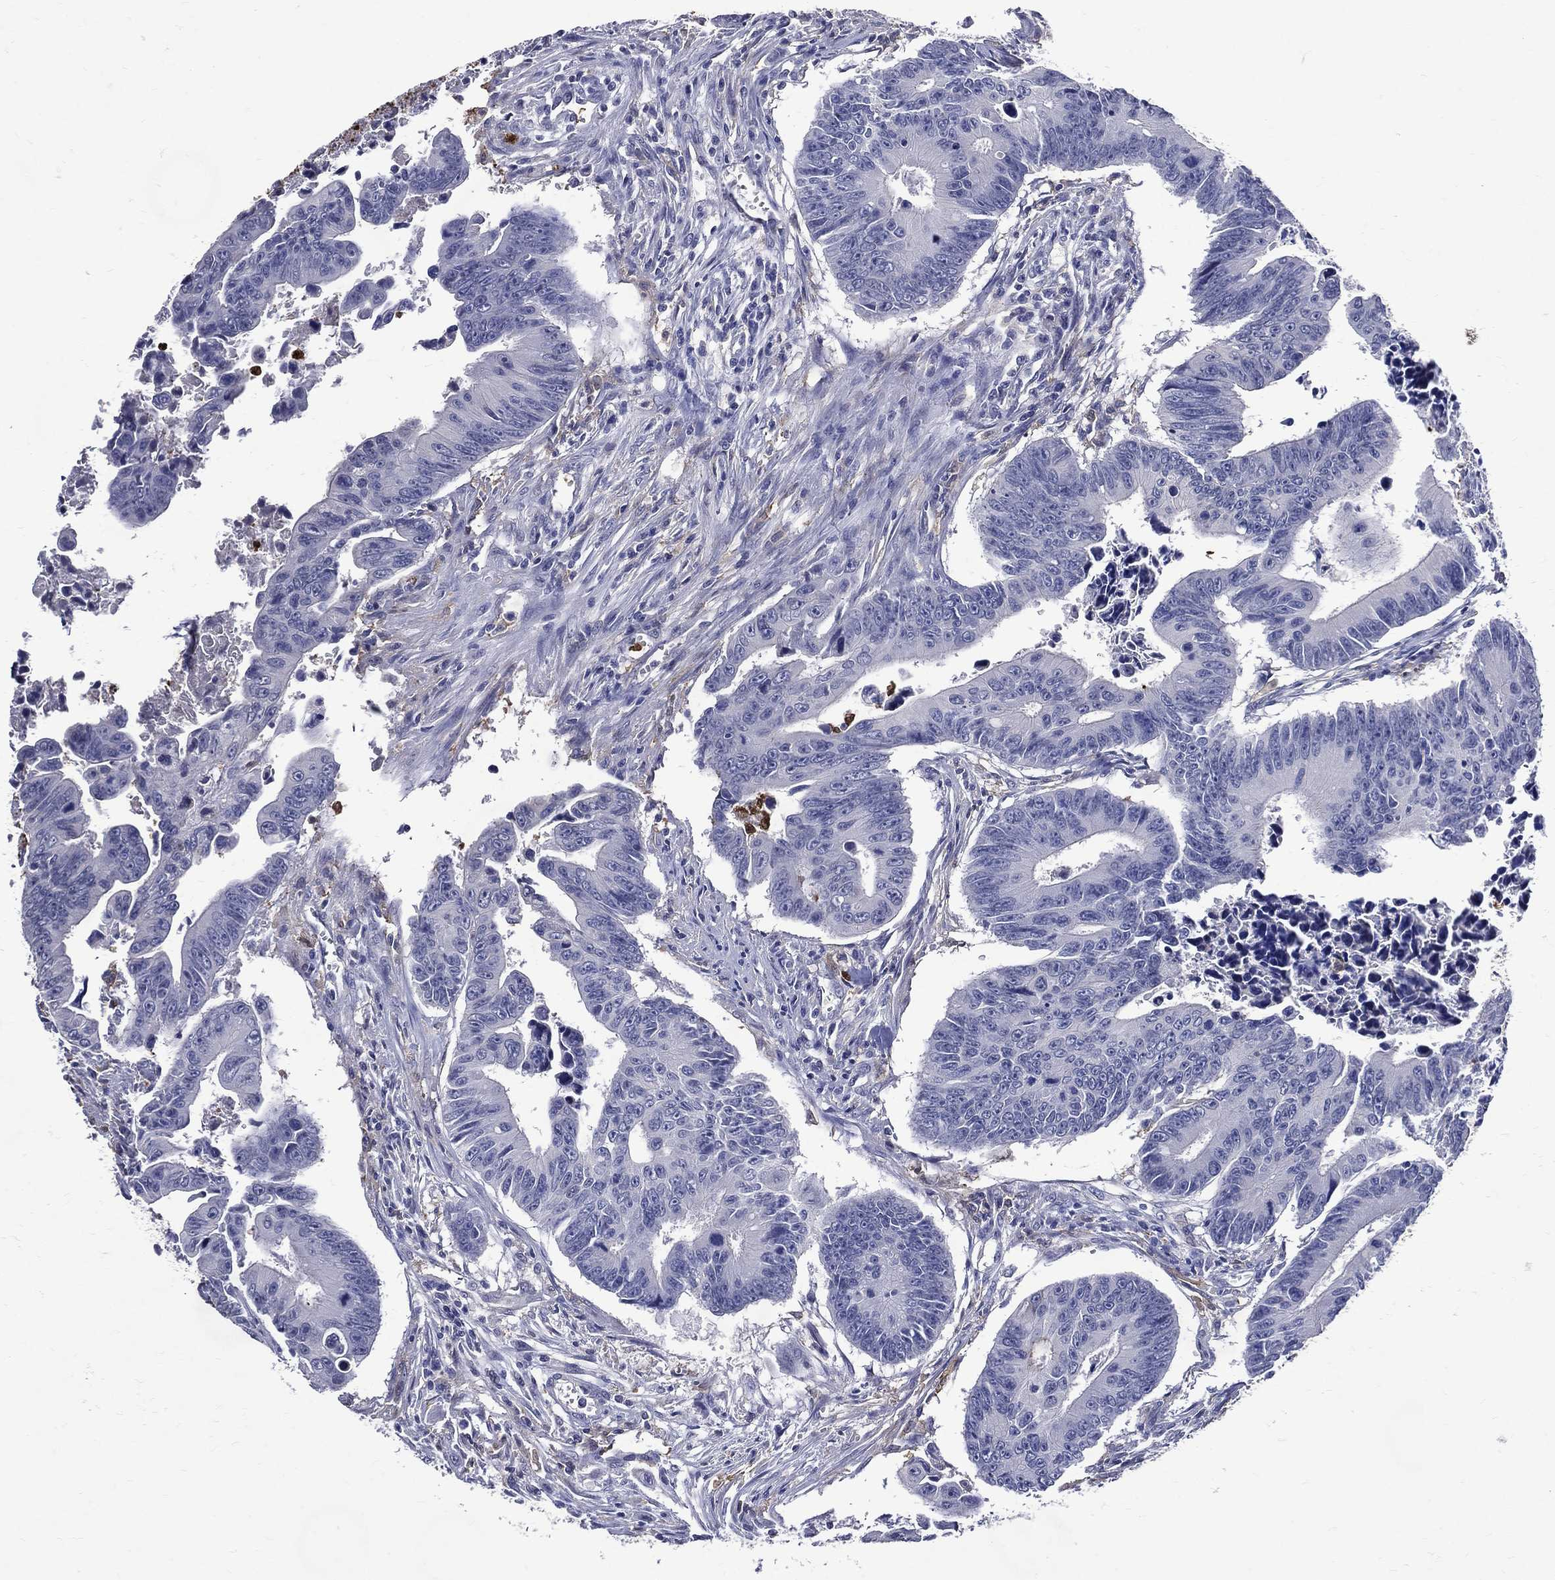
{"staining": {"intensity": "negative", "quantity": "none", "location": "none"}, "tissue": "colorectal cancer", "cell_type": "Tumor cells", "image_type": "cancer", "snomed": [{"axis": "morphology", "description": "Adenocarcinoma, NOS"}, {"axis": "topography", "description": "Colon"}], "caption": "Tumor cells are negative for brown protein staining in adenocarcinoma (colorectal).", "gene": "GPR171", "patient": {"sex": "female", "age": 87}}